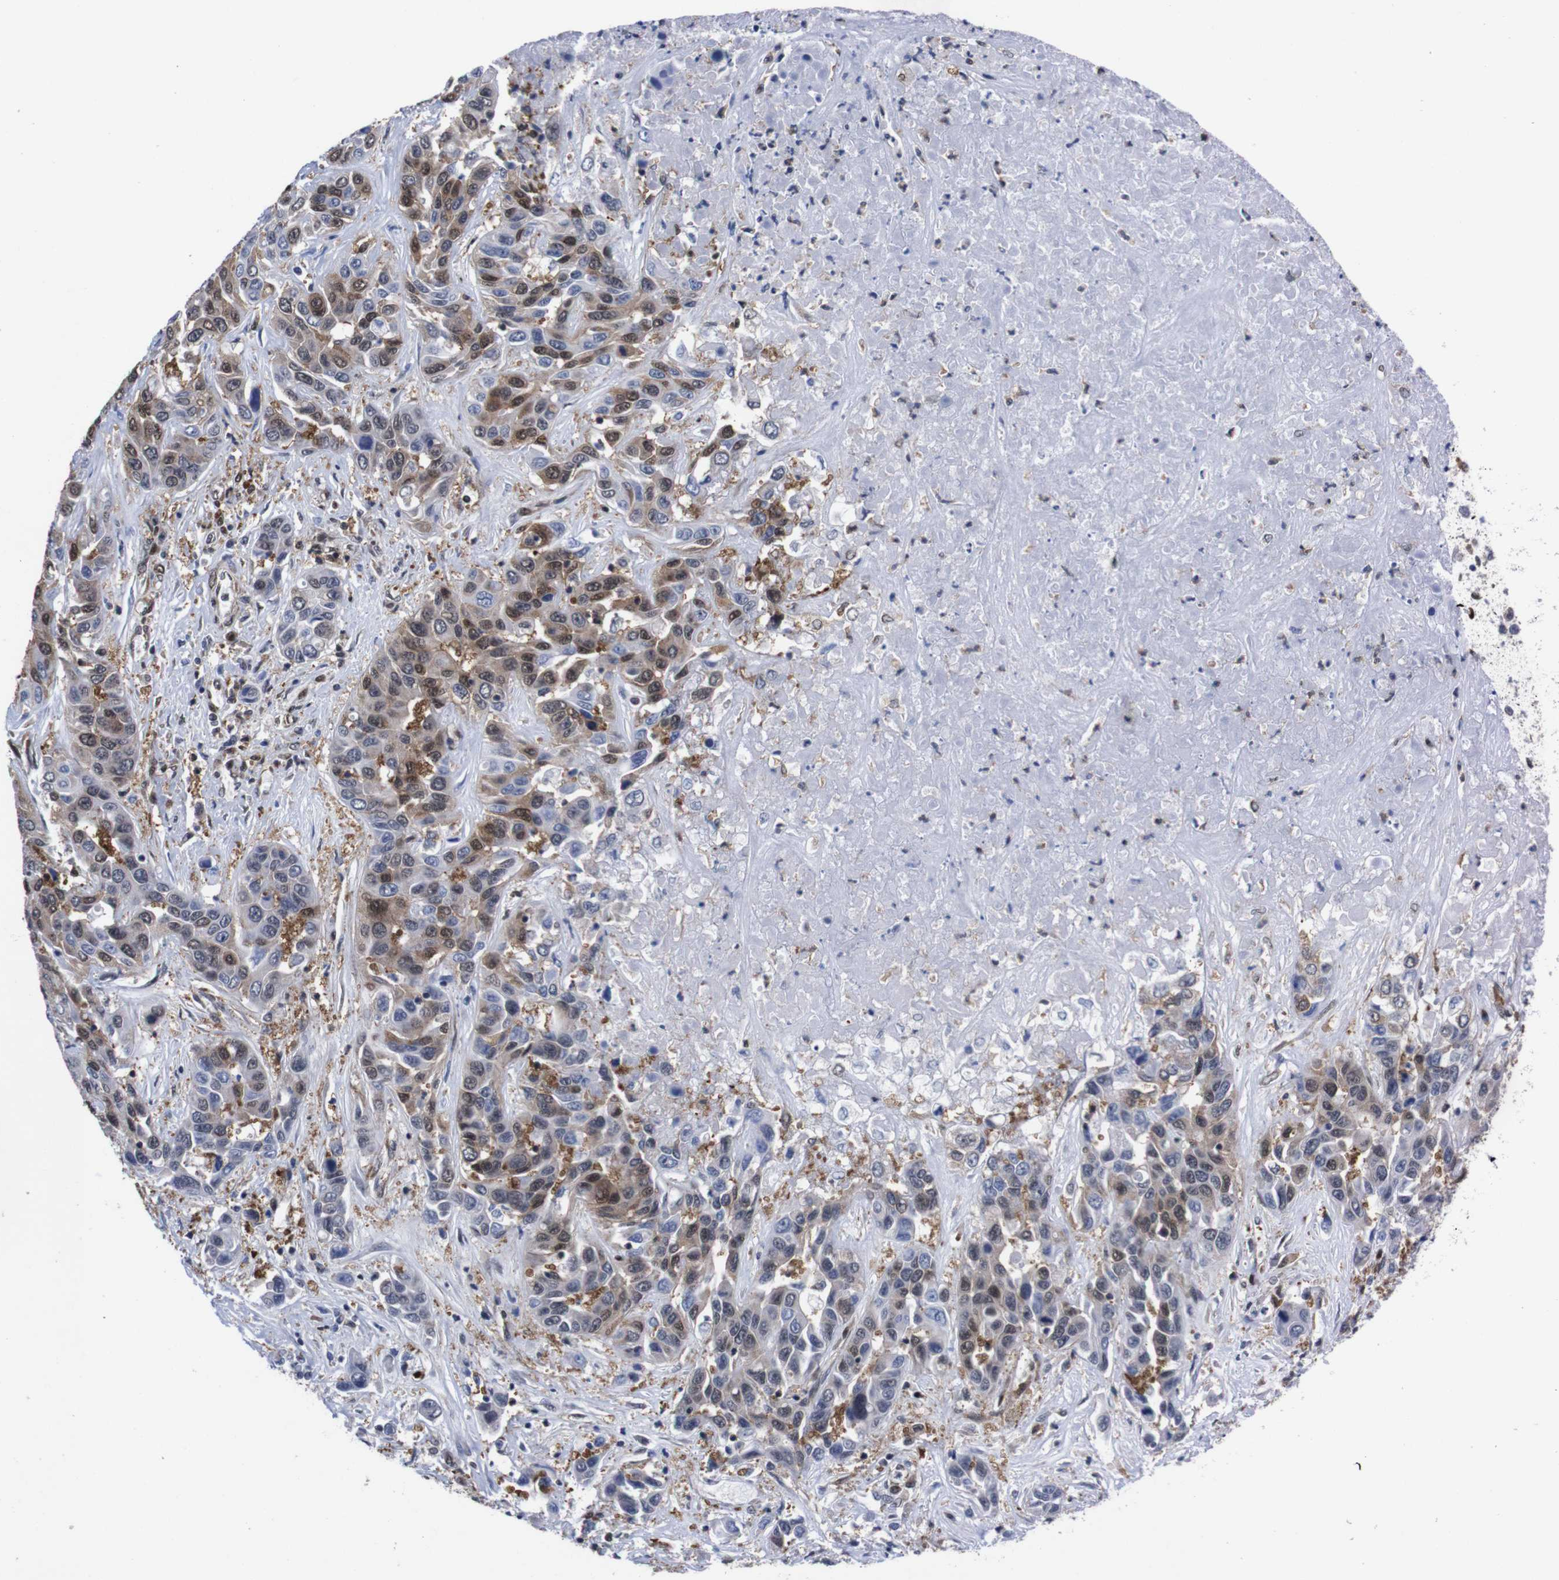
{"staining": {"intensity": "moderate", "quantity": "25%-75%", "location": "cytoplasmic/membranous,nuclear"}, "tissue": "liver cancer", "cell_type": "Tumor cells", "image_type": "cancer", "snomed": [{"axis": "morphology", "description": "Cholangiocarcinoma"}, {"axis": "topography", "description": "Liver"}], "caption": "IHC photomicrograph of neoplastic tissue: cholangiocarcinoma (liver) stained using IHC shows medium levels of moderate protein expression localized specifically in the cytoplasmic/membranous and nuclear of tumor cells, appearing as a cytoplasmic/membranous and nuclear brown color.", "gene": "UBQLN2", "patient": {"sex": "female", "age": 52}}